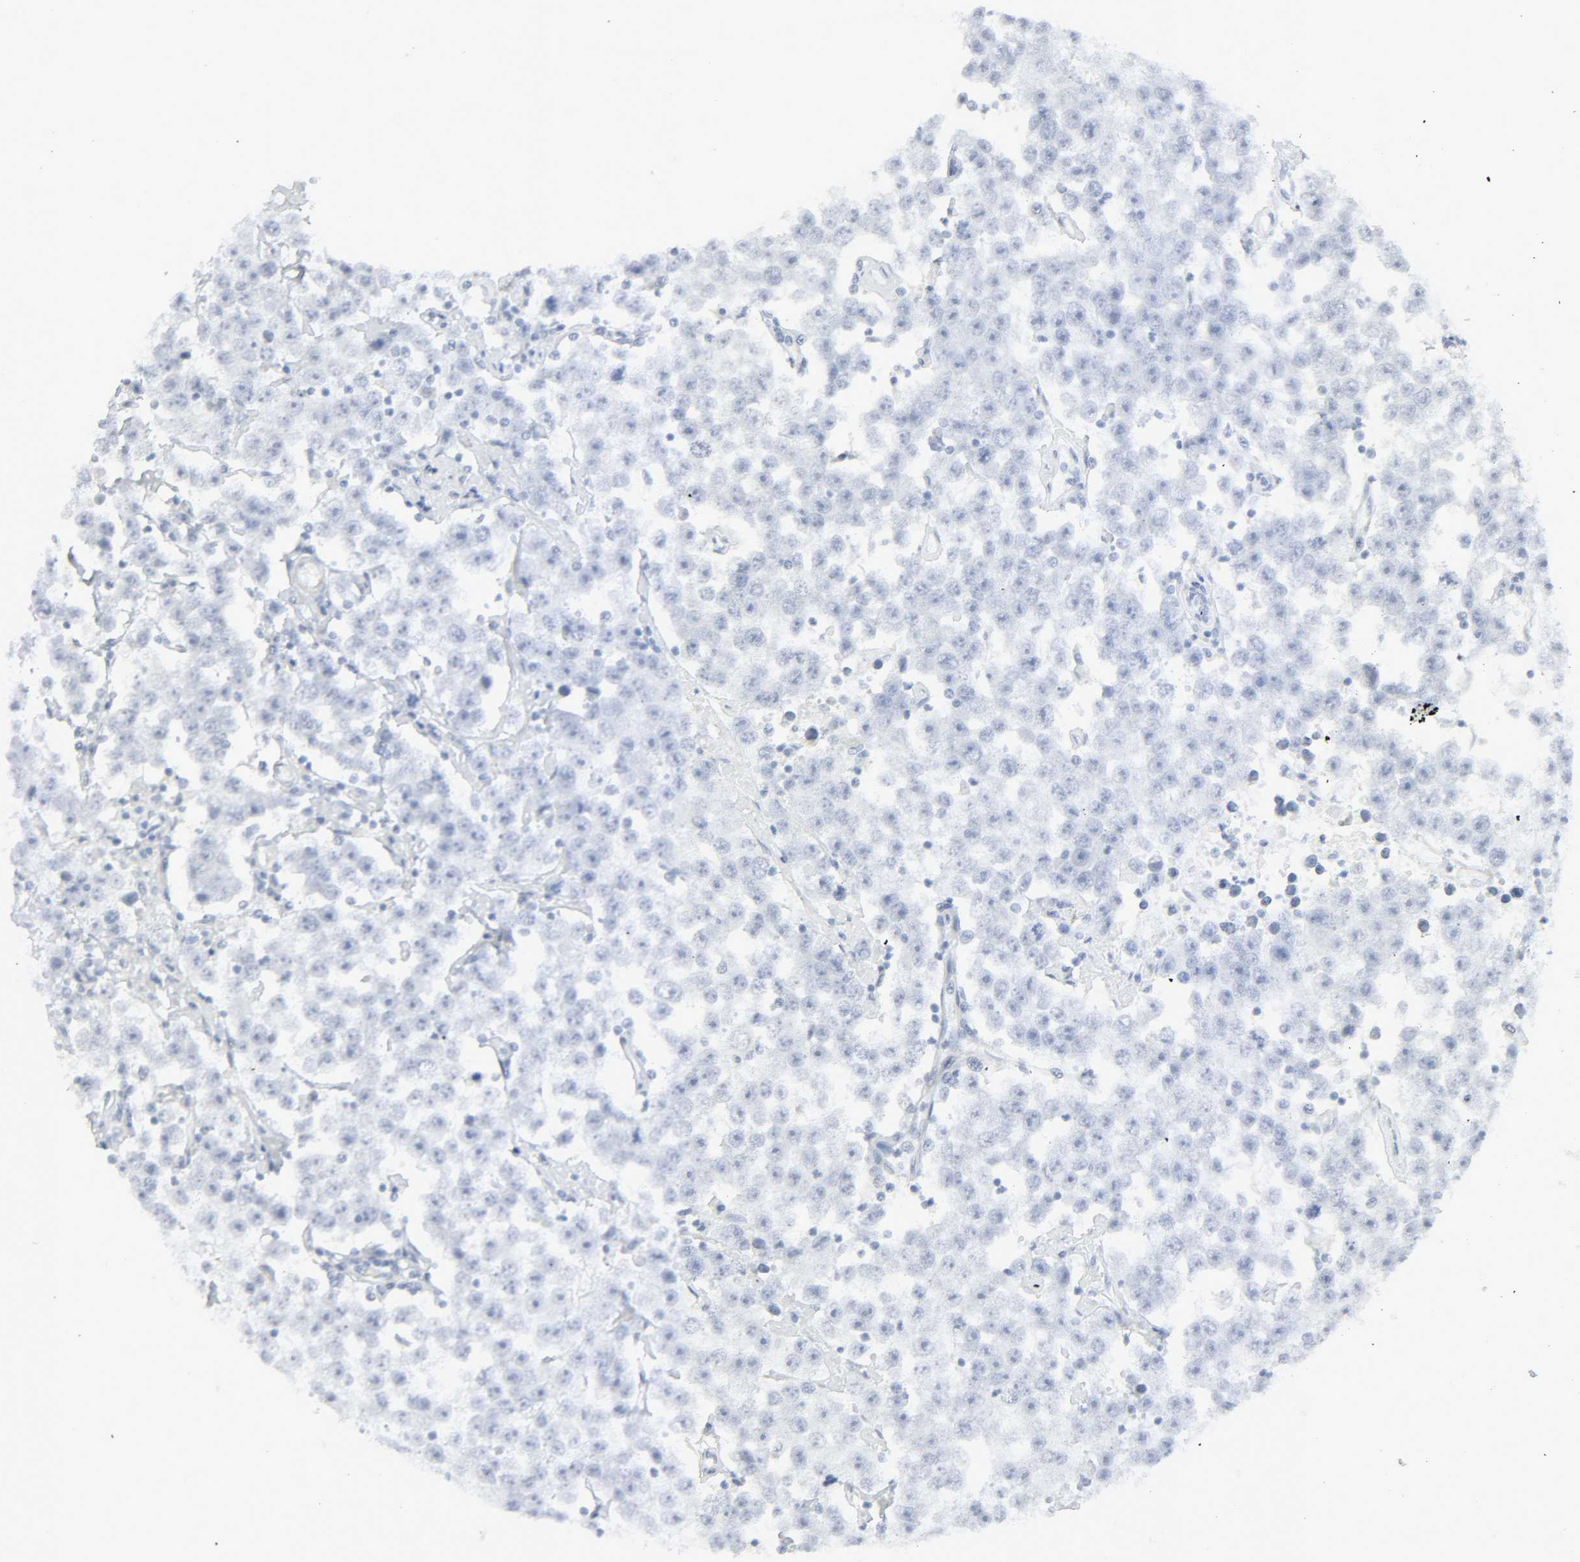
{"staining": {"intensity": "negative", "quantity": "none", "location": "none"}, "tissue": "testis cancer", "cell_type": "Tumor cells", "image_type": "cancer", "snomed": [{"axis": "morphology", "description": "Seminoma, NOS"}, {"axis": "topography", "description": "Testis"}], "caption": "The photomicrograph demonstrates no significant positivity in tumor cells of testis cancer (seminoma).", "gene": "ZBTB16", "patient": {"sex": "male", "age": 52}}